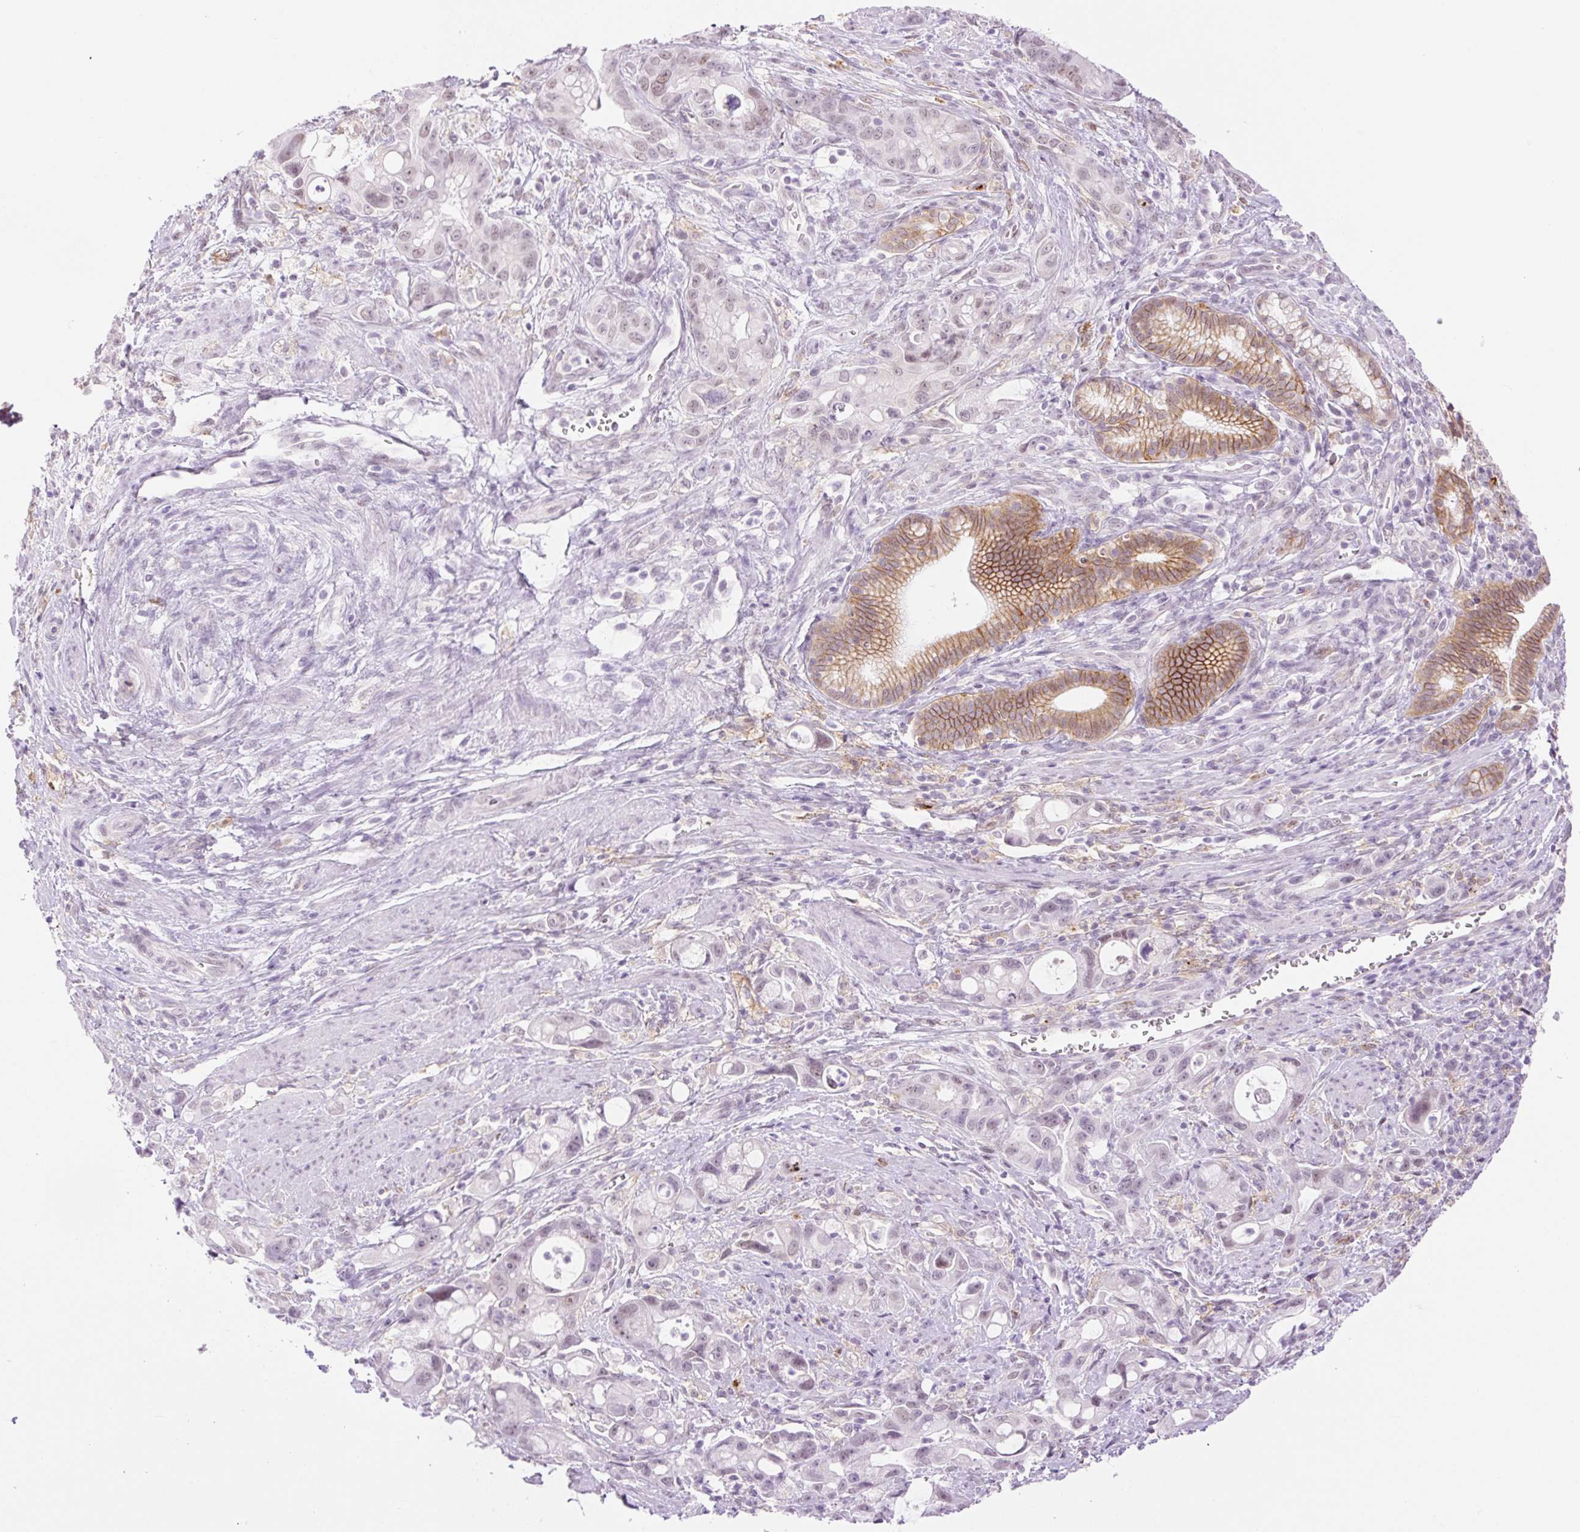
{"staining": {"intensity": "moderate", "quantity": "25%-75%", "location": "cytoplasmic/membranous,nuclear"}, "tissue": "pancreatic cancer", "cell_type": "Tumor cells", "image_type": "cancer", "snomed": [{"axis": "morphology", "description": "Adenocarcinoma, NOS"}, {"axis": "topography", "description": "Pancreas"}], "caption": "DAB immunohistochemical staining of pancreatic cancer displays moderate cytoplasmic/membranous and nuclear protein positivity in about 25%-75% of tumor cells. Immunohistochemistry stains the protein in brown and the nuclei are stained blue.", "gene": "PALM3", "patient": {"sex": "male", "age": 68}}